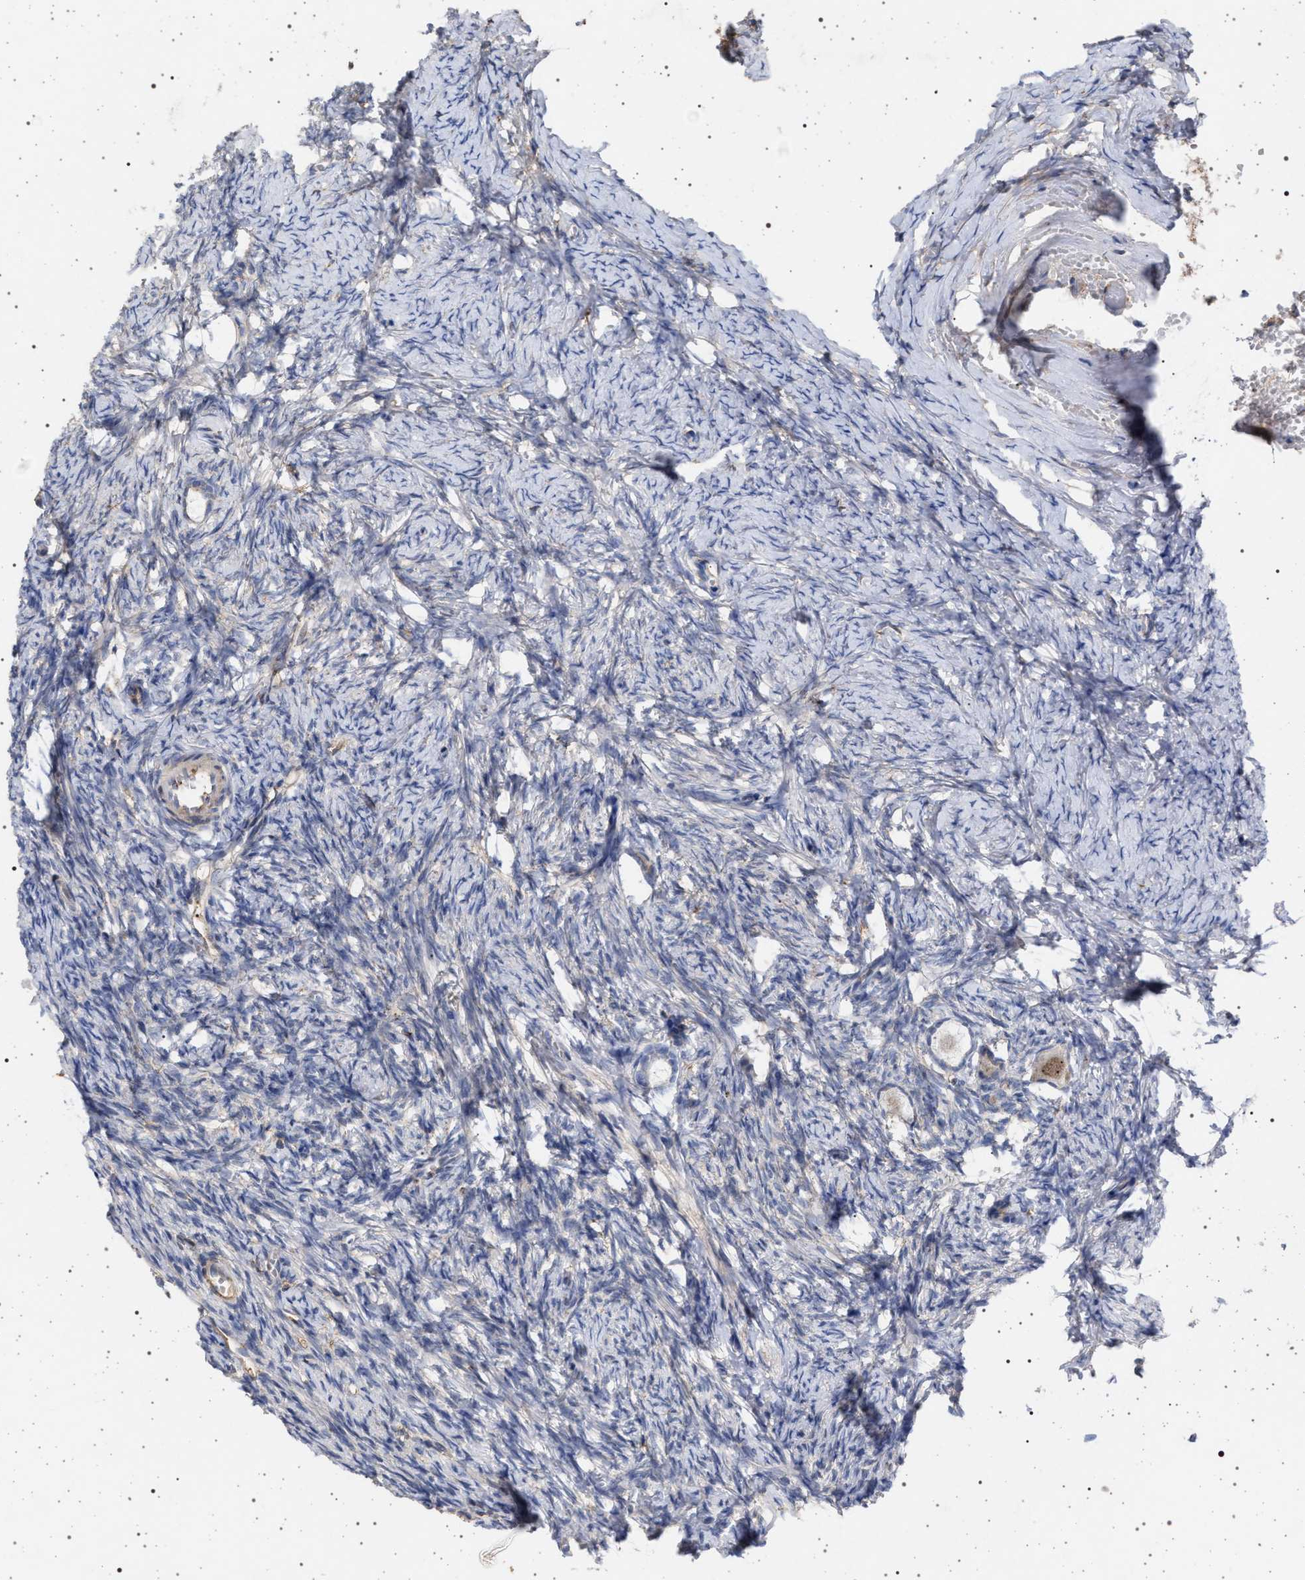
{"staining": {"intensity": "weak", "quantity": "<25%", "location": "cytoplasmic/membranous"}, "tissue": "ovary", "cell_type": "Follicle cells", "image_type": "normal", "snomed": [{"axis": "morphology", "description": "Normal tissue, NOS"}, {"axis": "topography", "description": "Ovary"}], "caption": "Immunohistochemistry image of unremarkable ovary stained for a protein (brown), which shows no expression in follicle cells. (DAB (3,3'-diaminobenzidine) IHC visualized using brightfield microscopy, high magnification).", "gene": "PLG", "patient": {"sex": "female", "age": 27}}